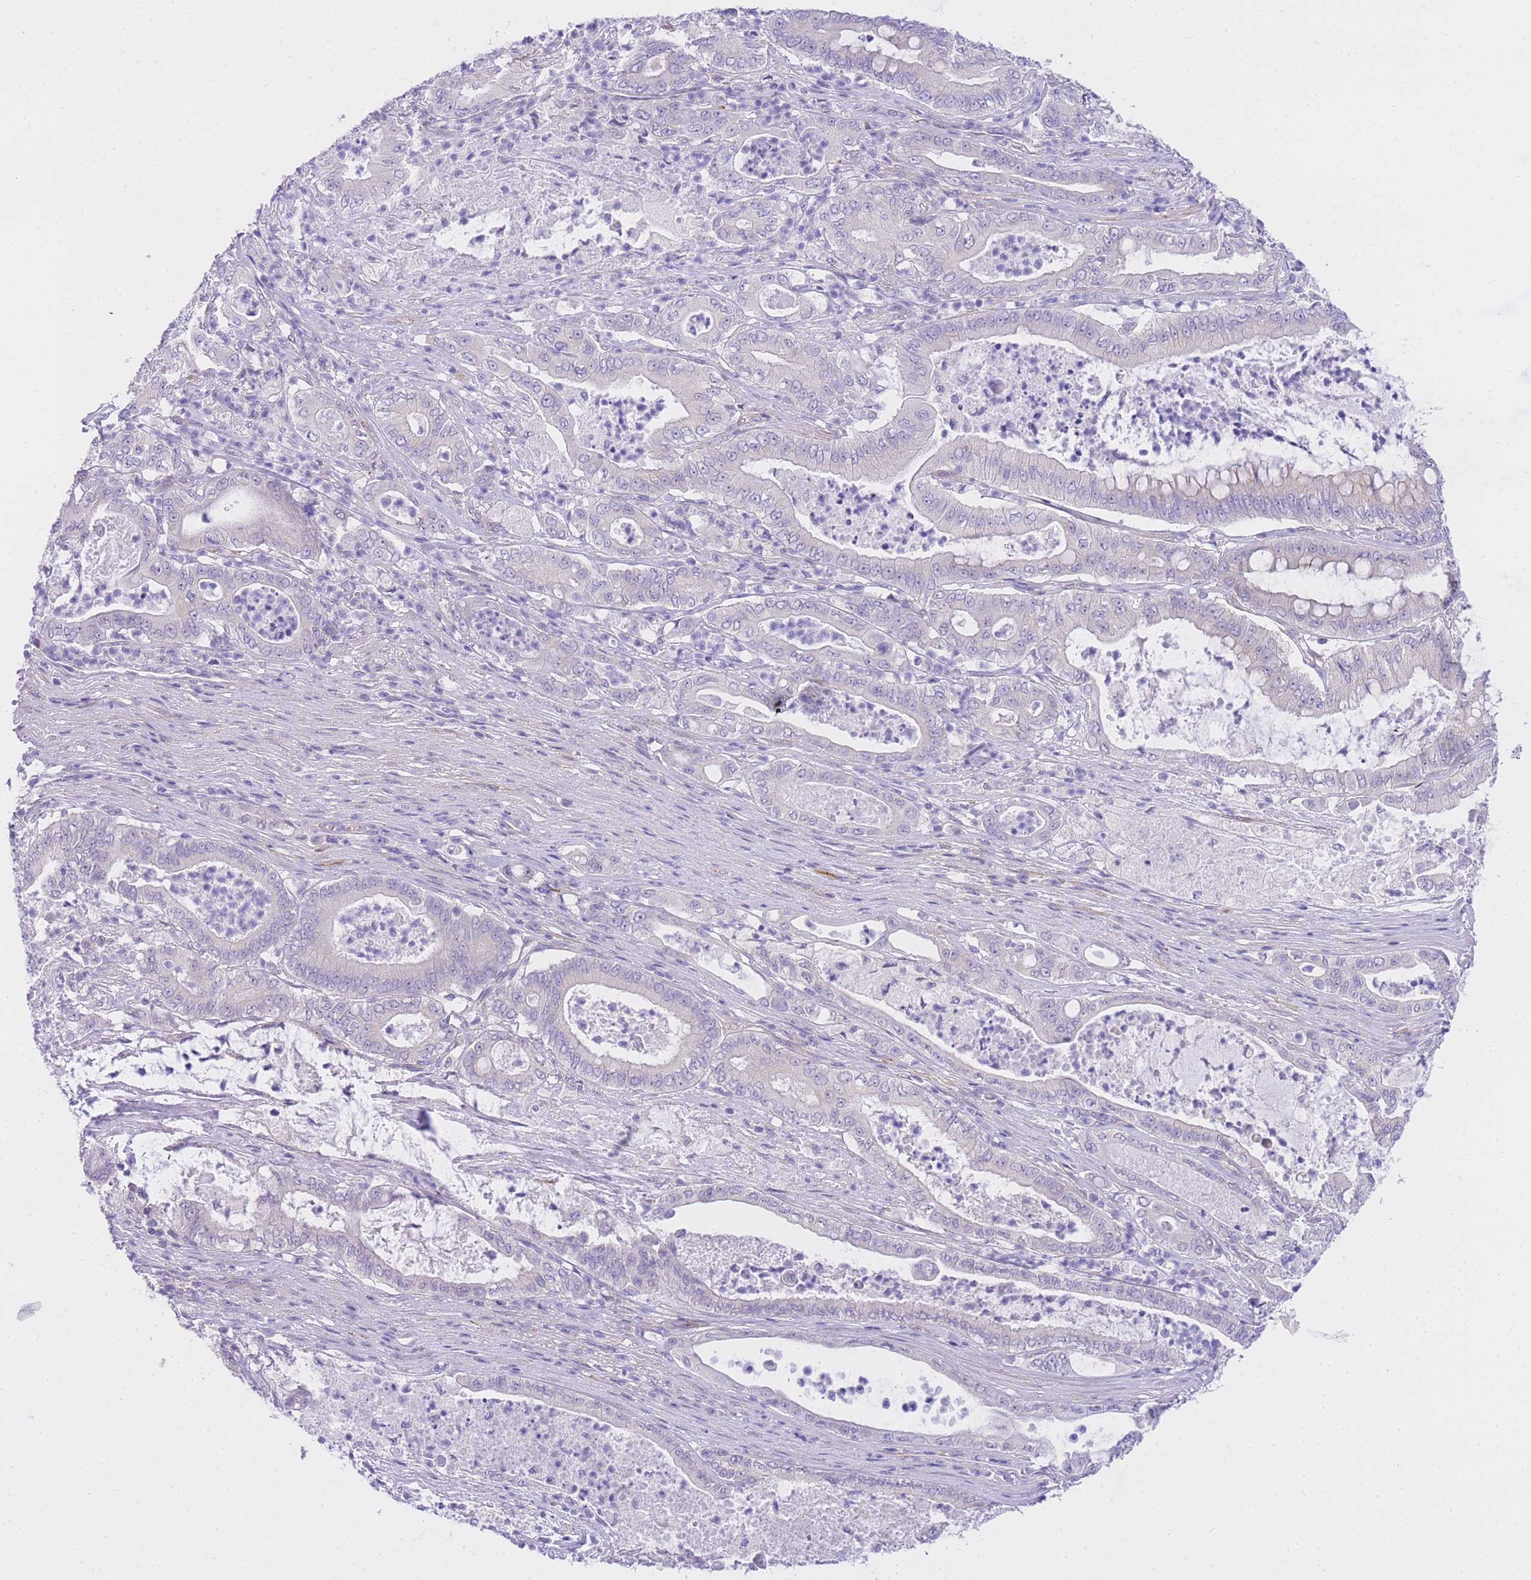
{"staining": {"intensity": "negative", "quantity": "none", "location": "none"}, "tissue": "pancreatic cancer", "cell_type": "Tumor cells", "image_type": "cancer", "snomed": [{"axis": "morphology", "description": "Adenocarcinoma, NOS"}, {"axis": "topography", "description": "Pancreas"}], "caption": "The image displays no significant staining in tumor cells of pancreatic cancer (adenocarcinoma).", "gene": "S100PBP", "patient": {"sex": "male", "age": 71}}